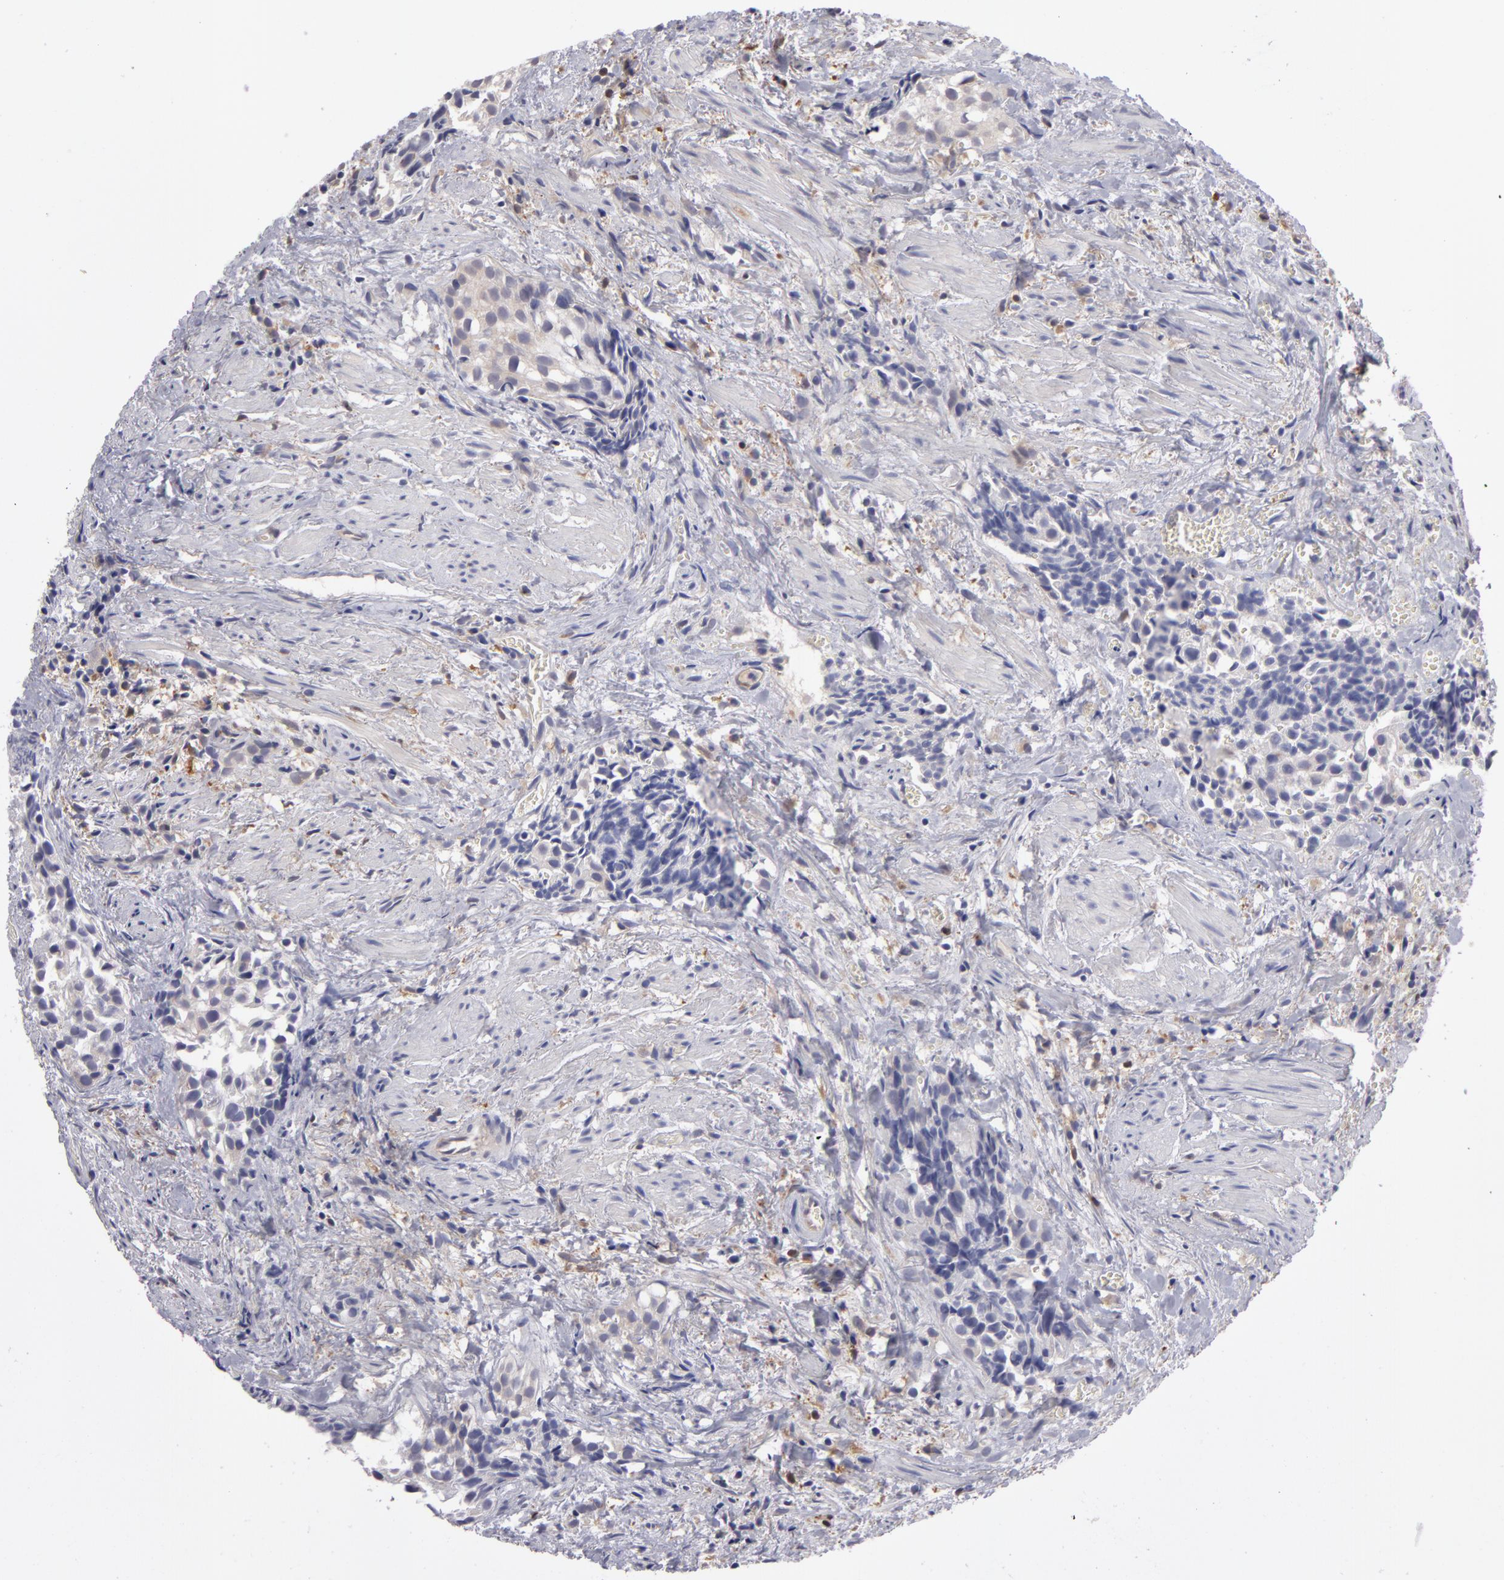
{"staining": {"intensity": "negative", "quantity": "none", "location": "none"}, "tissue": "urothelial cancer", "cell_type": "Tumor cells", "image_type": "cancer", "snomed": [{"axis": "morphology", "description": "Urothelial carcinoma, High grade"}, {"axis": "topography", "description": "Urinary bladder"}], "caption": "This is an IHC image of human urothelial cancer. There is no positivity in tumor cells.", "gene": "ZNF229", "patient": {"sex": "female", "age": 78}}